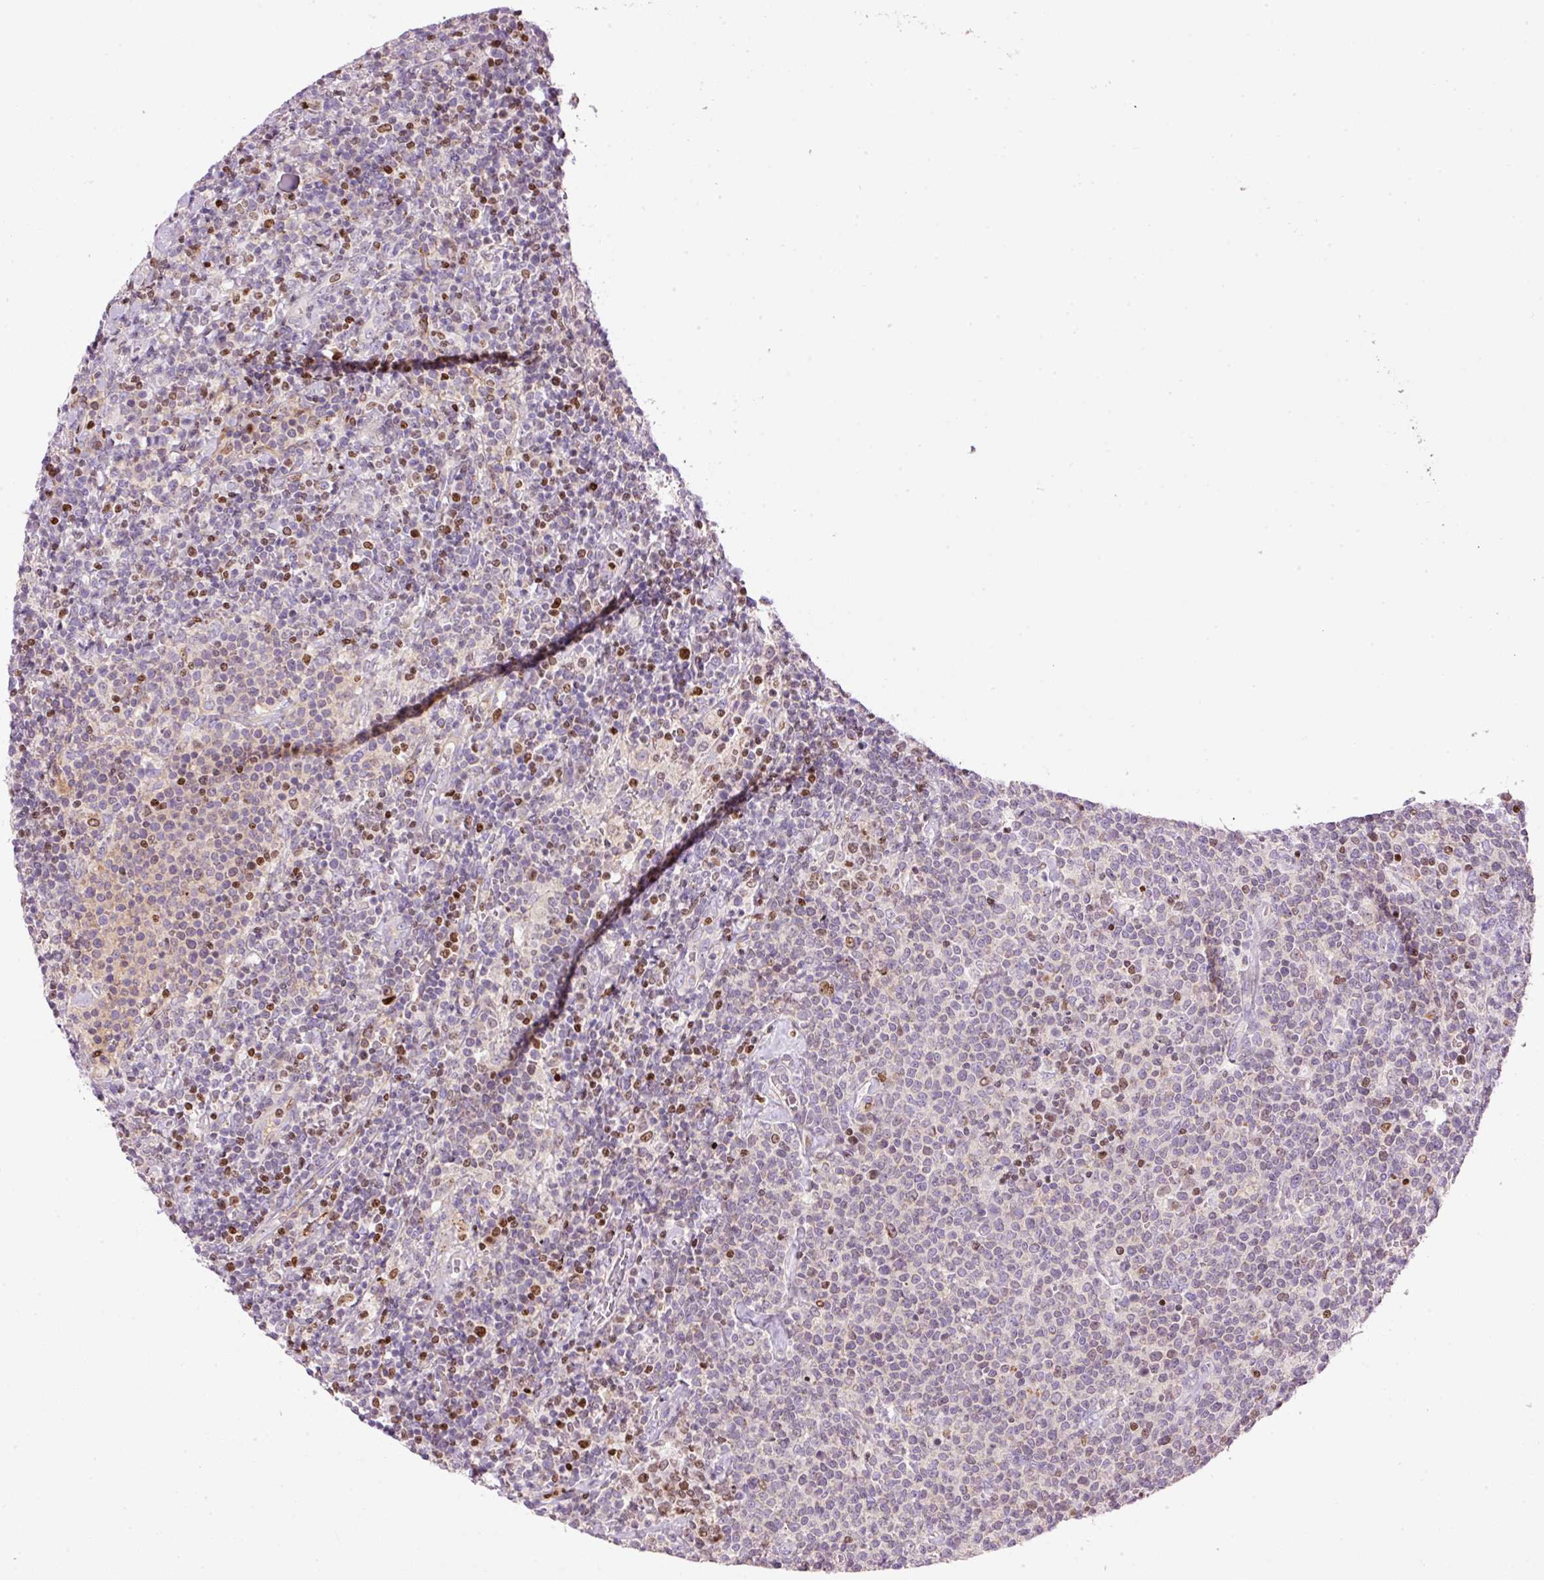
{"staining": {"intensity": "moderate", "quantity": "<25%", "location": "nuclear"}, "tissue": "lymphoma", "cell_type": "Tumor cells", "image_type": "cancer", "snomed": [{"axis": "morphology", "description": "Malignant lymphoma, non-Hodgkin's type, High grade"}, {"axis": "topography", "description": "Lymph node"}], "caption": "A low amount of moderate nuclear positivity is identified in approximately <25% of tumor cells in high-grade malignant lymphoma, non-Hodgkin's type tissue. Immunohistochemistry stains the protein in brown and the nuclei are stained blue.", "gene": "TMEM8B", "patient": {"sex": "male", "age": 61}}